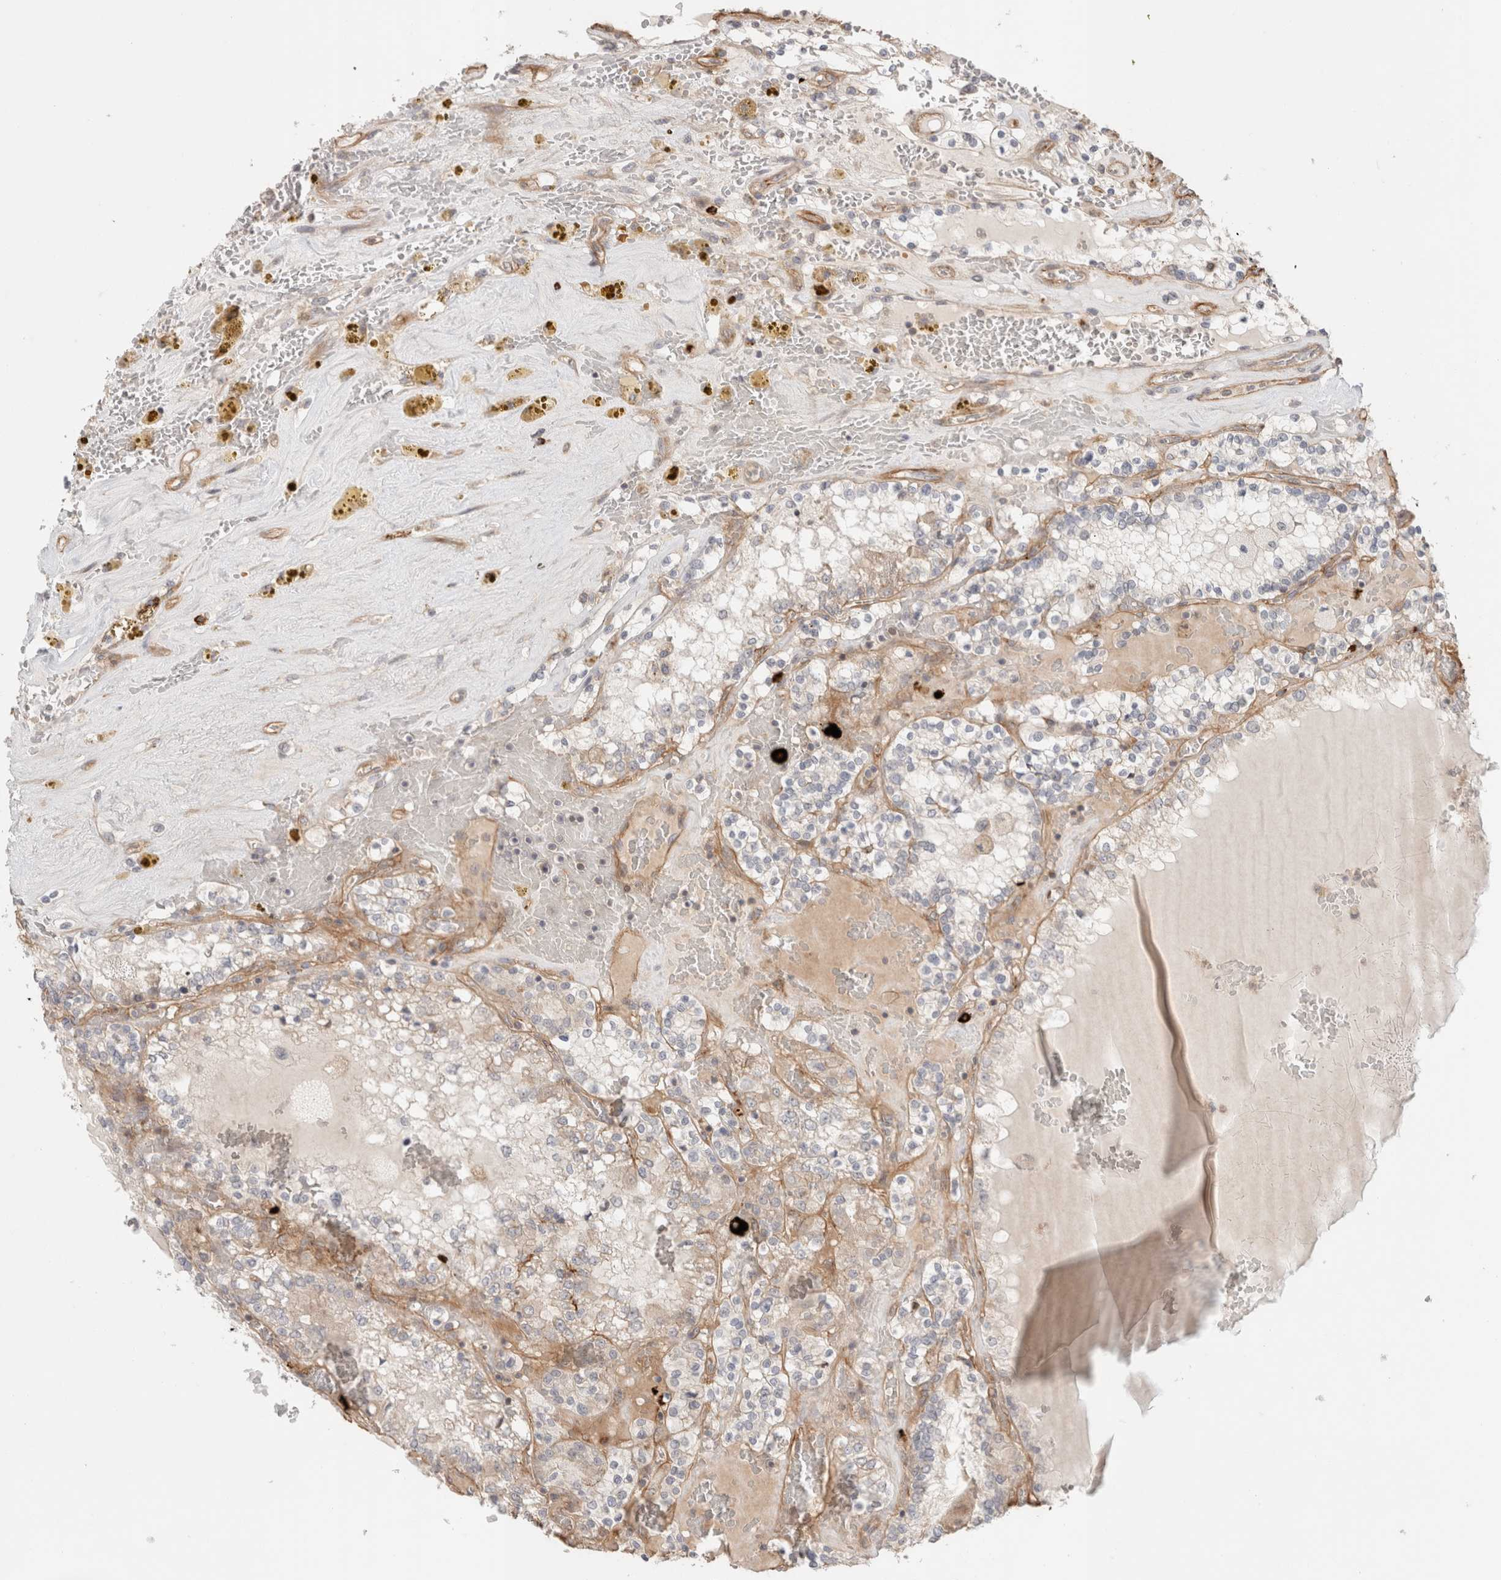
{"staining": {"intensity": "weak", "quantity": "25%-75%", "location": "cytoplasmic/membranous"}, "tissue": "renal cancer", "cell_type": "Tumor cells", "image_type": "cancer", "snomed": [{"axis": "morphology", "description": "Adenocarcinoma, NOS"}, {"axis": "topography", "description": "Kidney"}], "caption": "Renal adenocarcinoma tissue displays weak cytoplasmic/membranous expression in about 25%-75% of tumor cells, visualized by immunohistochemistry.", "gene": "HSPG2", "patient": {"sex": "female", "age": 56}}